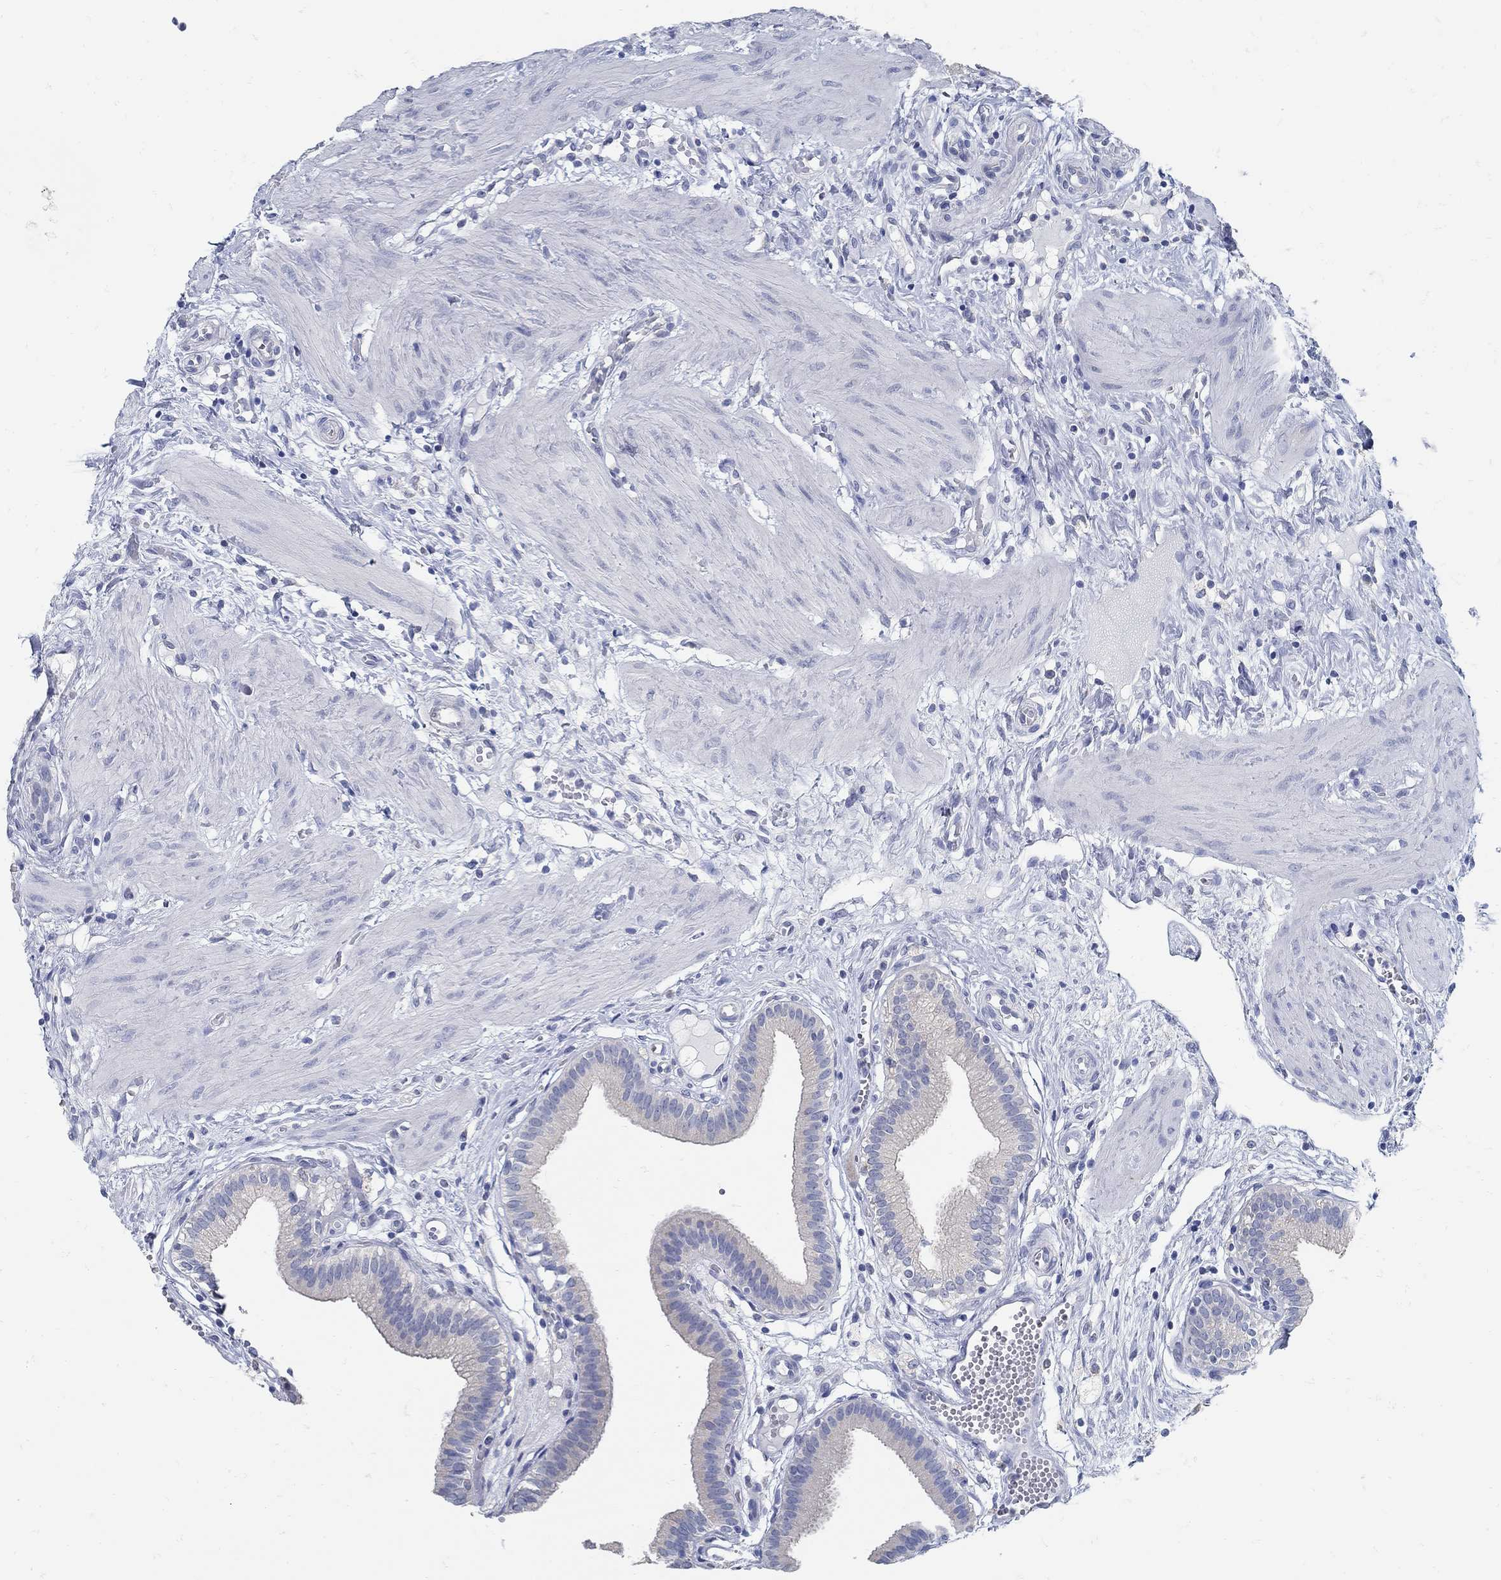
{"staining": {"intensity": "negative", "quantity": "none", "location": "none"}, "tissue": "gallbladder", "cell_type": "Glandular cells", "image_type": "normal", "snomed": [{"axis": "morphology", "description": "Normal tissue, NOS"}, {"axis": "topography", "description": "Gallbladder"}], "caption": "This photomicrograph is of normal gallbladder stained with immunohistochemistry to label a protein in brown with the nuclei are counter-stained blue. There is no positivity in glandular cells.", "gene": "ZFAND4", "patient": {"sex": "female", "age": 24}}